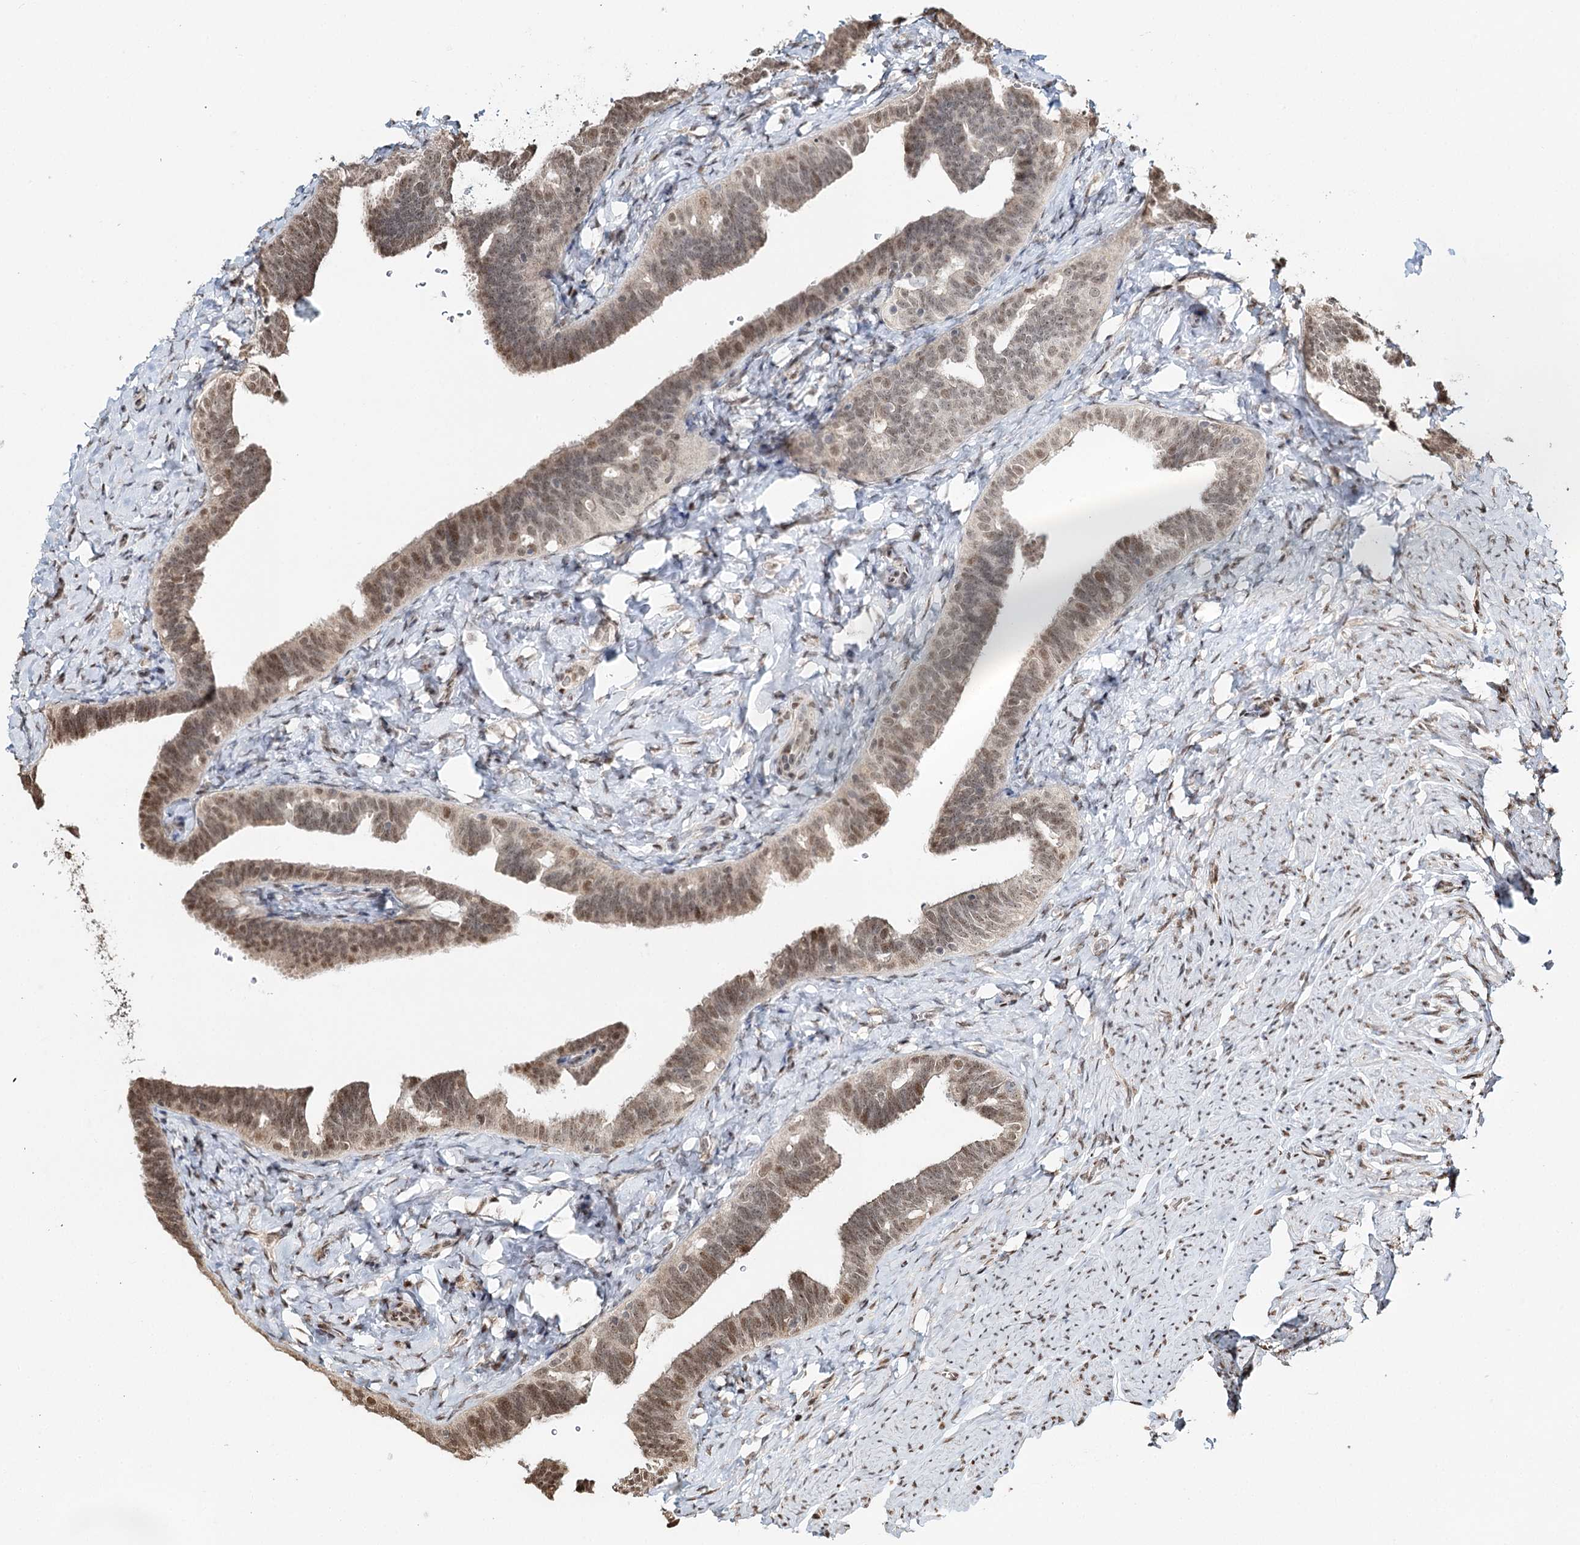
{"staining": {"intensity": "moderate", "quantity": "25%-75%", "location": "nuclear"}, "tissue": "fallopian tube", "cell_type": "Glandular cells", "image_type": "normal", "snomed": [{"axis": "morphology", "description": "Normal tissue, NOS"}, {"axis": "topography", "description": "Fallopian tube"}], "caption": "Immunohistochemical staining of normal fallopian tube exhibits 25%-75% levels of moderate nuclear protein staining in about 25%-75% of glandular cells. Using DAB (3,3'-diaminobenzidine) (brown) and hematoxylin (blue) stains, captured at high magnification using brightfield microscopy.", "gene": "RPS27A", "patient": {"sex": "female", "age": 39}}